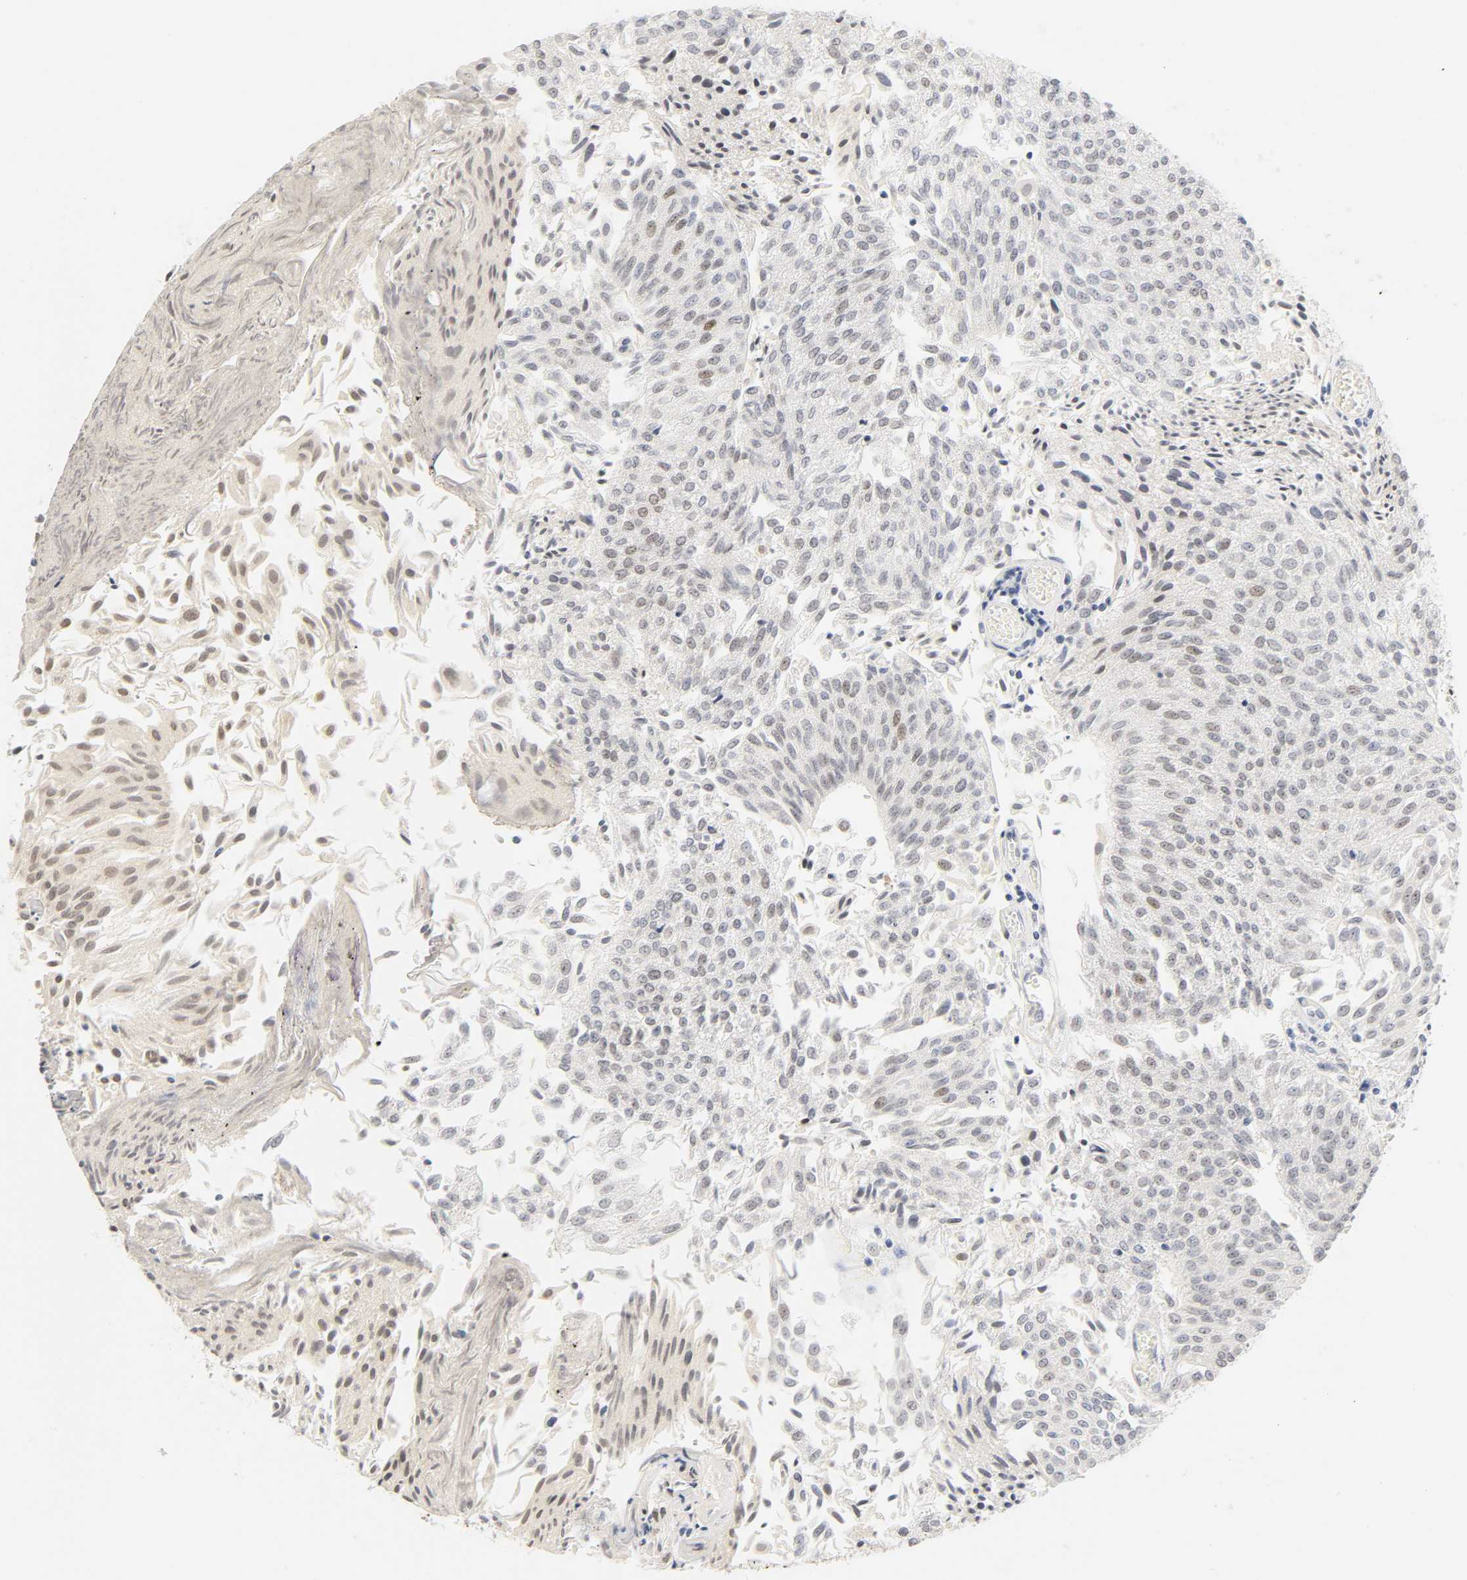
{"staining": {"intensity": "weak", "quantity": "<25%", "location": "nuclear"}, "tissue": "urothelial cancer", "cell_type": "Tumor cells", "image_type": "cancer", "snomed": [{"axis": "morphology", "description": "Urothelial carcinoma, Low grade"}, {"axis": "topography", "description": "Urinary bladder"}], "caption": "Human urothelial carcinoma (low-grade) stained for a protein using IHC demonstrates no expression in tumor cells.", "gene": "MNAT1", "patient": {"sex": "male", "age": 86}}